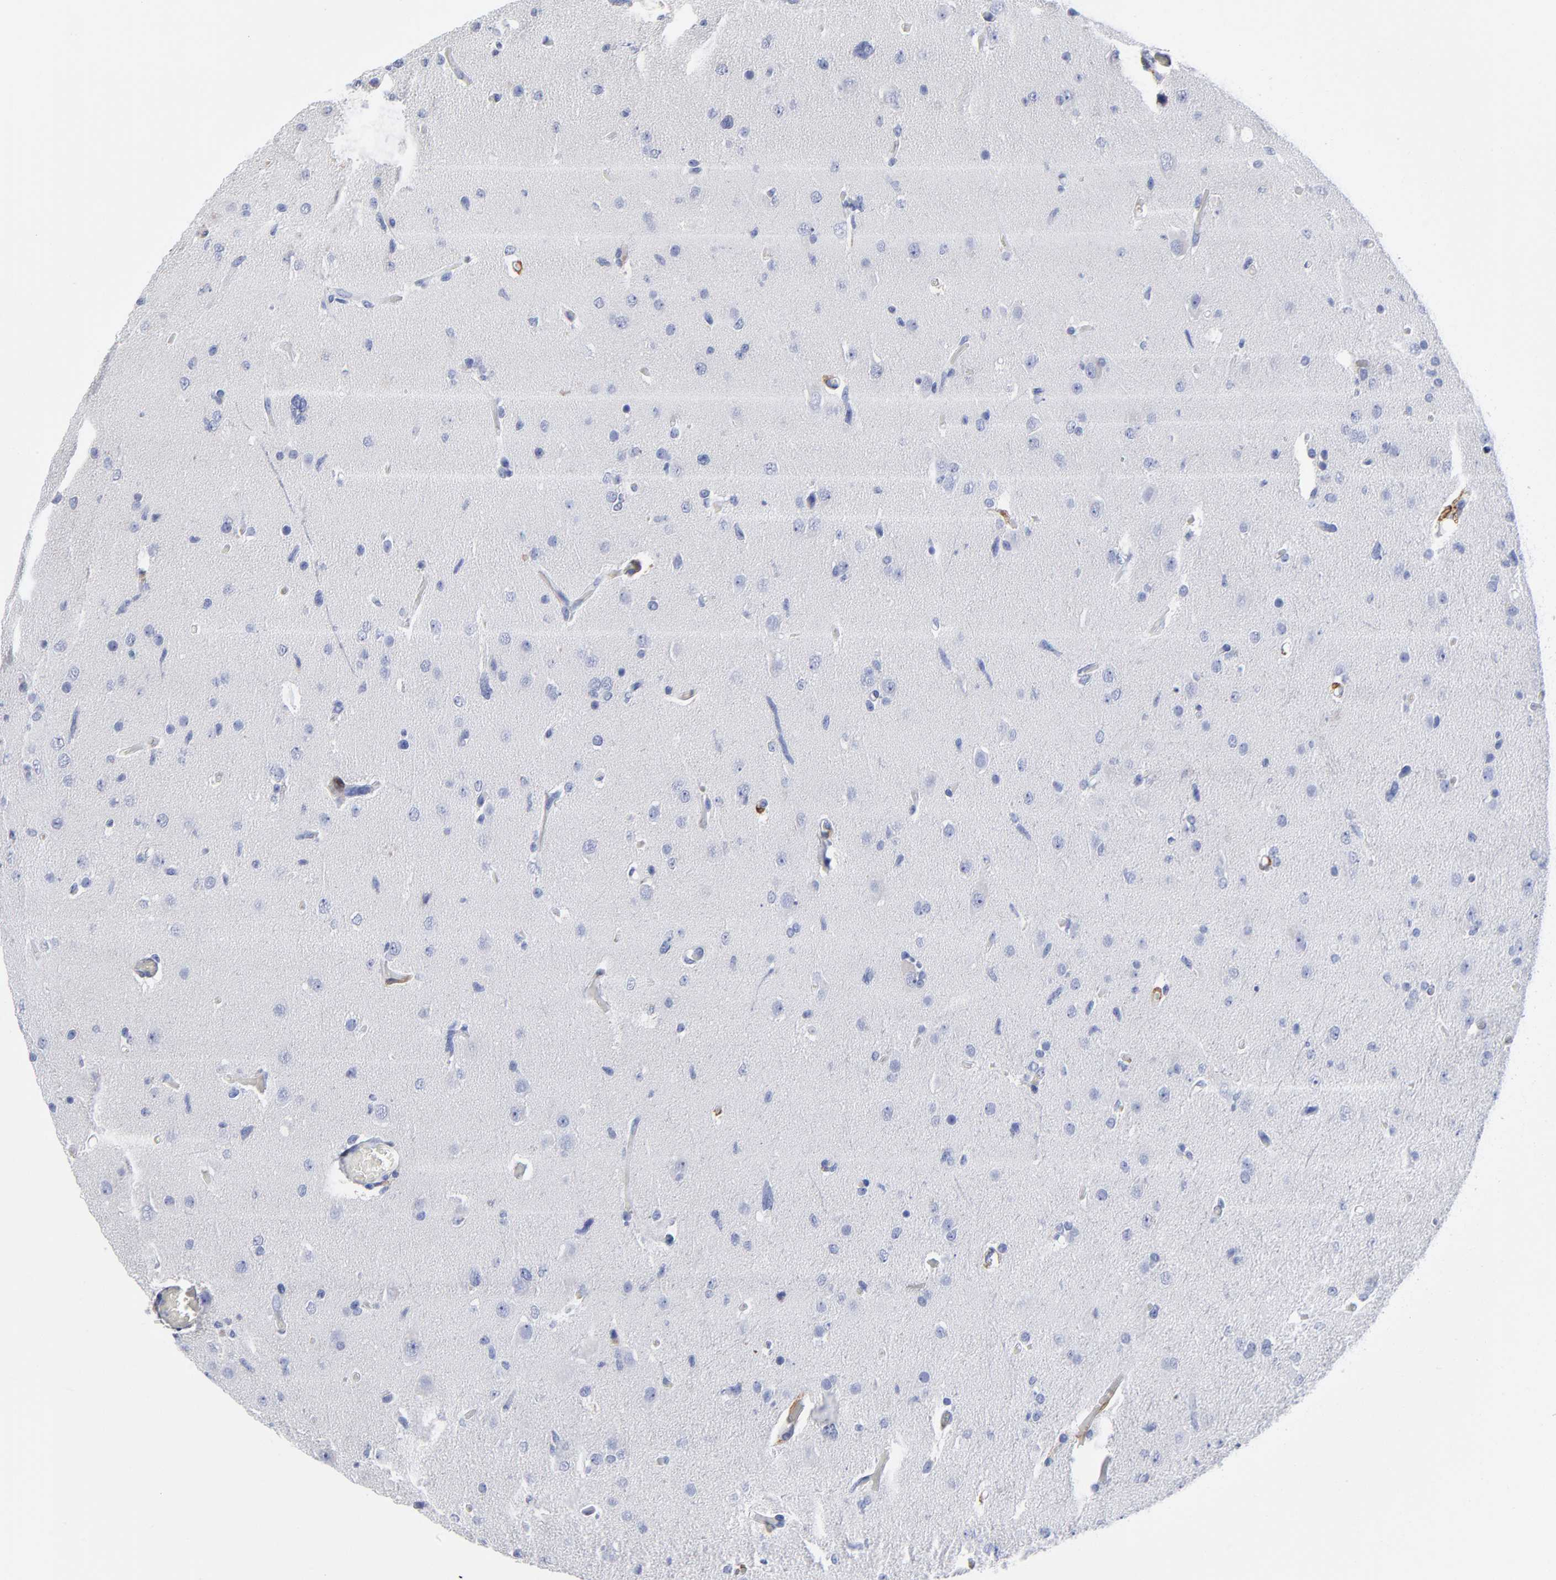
{"staining": {"intensity": "negative", "quantity": "none", "location": "none"}, "tissue": "glioma", "cell_type": "Tumor cells", "image_type": "cancer", "snomed": [{"axis": "morphology", "description": "Glioma, malignant, High grade"}, {"axis": "topography", "description": "Brain"}], "caption": "The photomicrograph demonstrates no staining of tumor cells in malignant high-grade glioma. (DAB (3,3'-diaminobenzidine) IHC with hematoxylin counter stain).", "gene": "PTP4A1", "patient": {"sex": "male", "age": 33}}